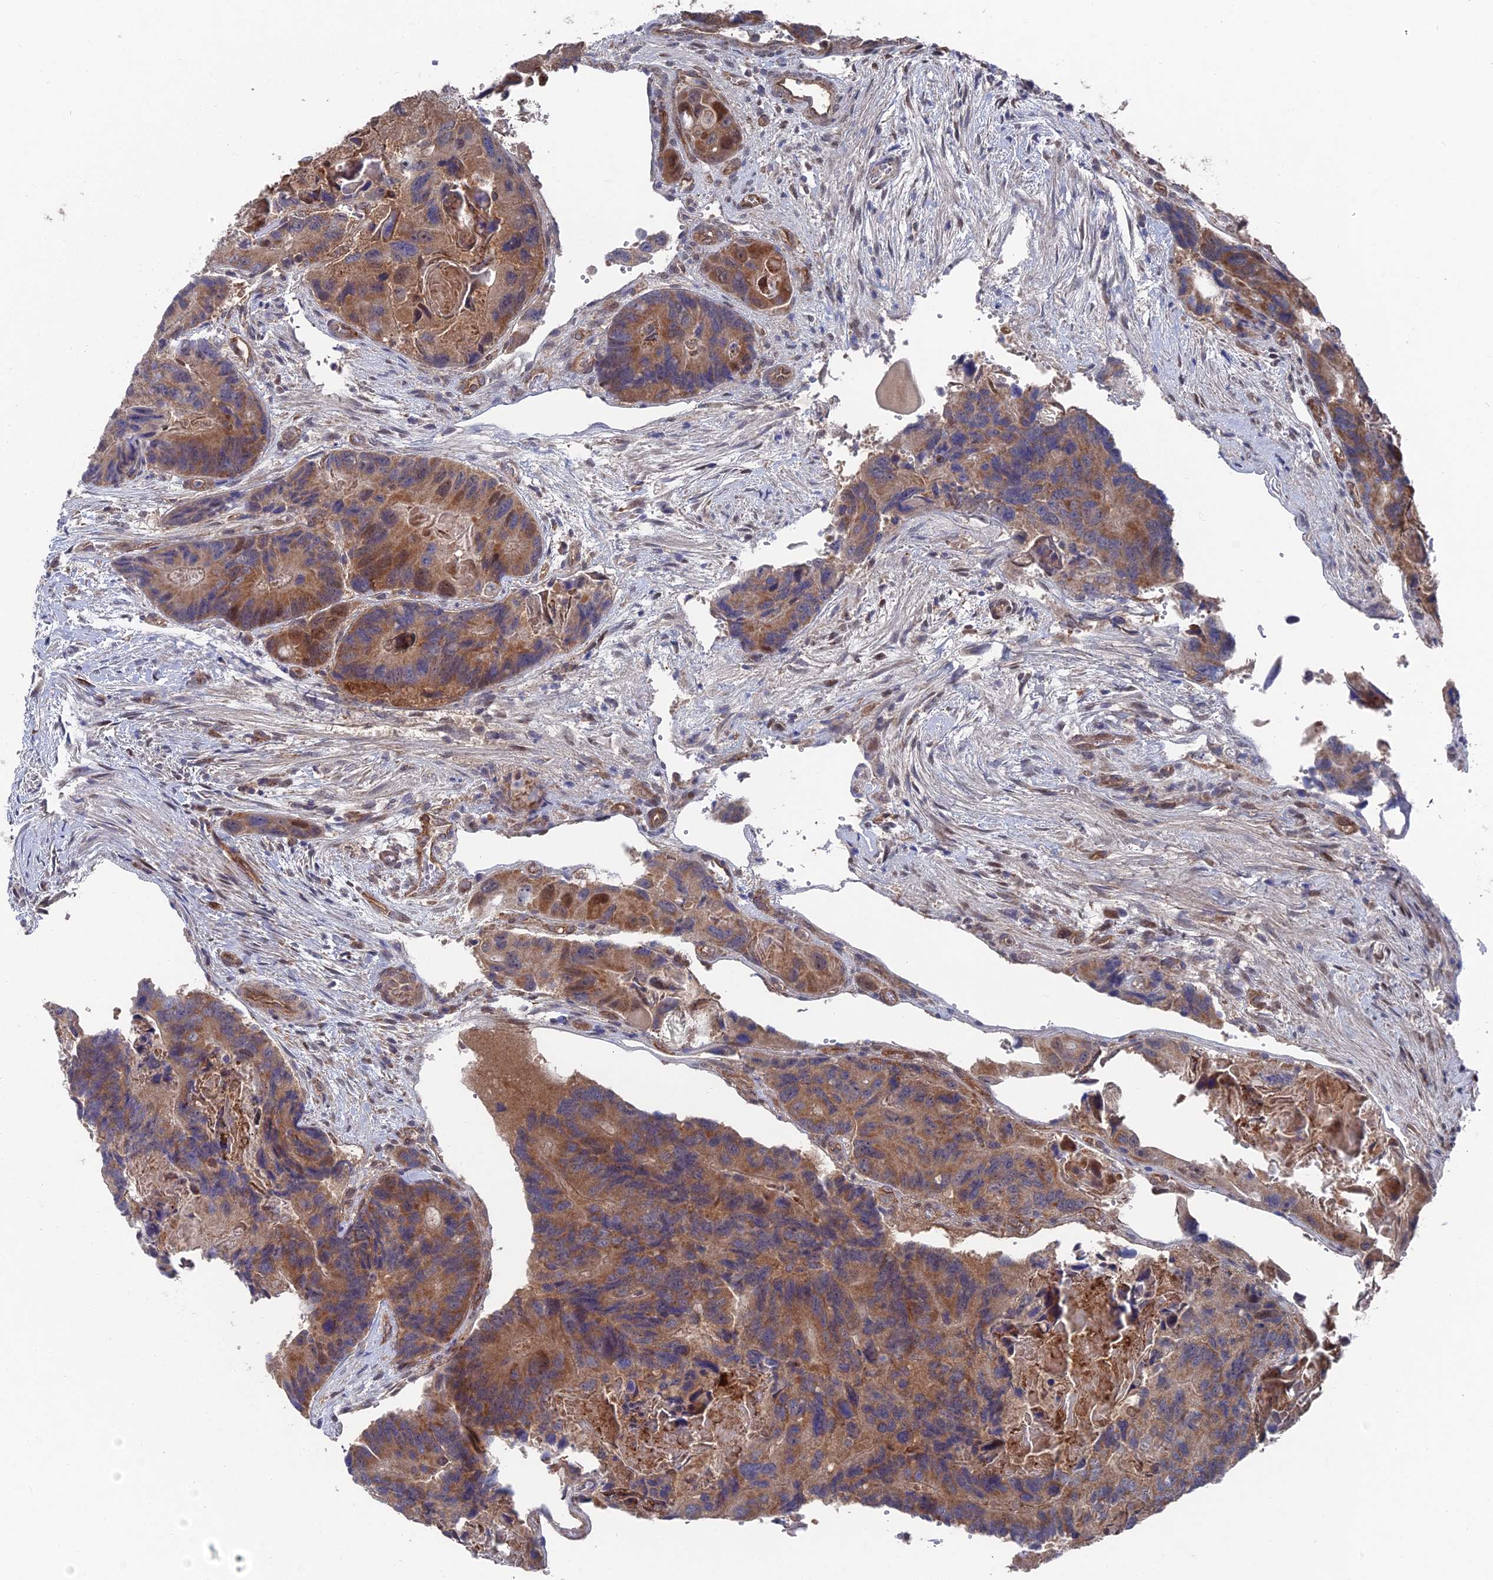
{"staining": {"intensity": "moderate", "quantity": ">75%", "location": "cytoplasmic/membranous"}, "tissue": "colorectal cancer", "cell_type": "Tumor cells", "image_type": "cancer", "snomed": [{"axis": "morphology", "description": "Adenocarcinoma, NOS"}, {"axis": "topography", "description": "Colon"}], "caption": "The immunohistochemical stain highlights moderate cytoplasmic/membranous staining in tumor cells of adenocarcinoma (colorectal) tissue.", "gene": "UNC5D", "patient": {"sex": "male", "age": 84}}